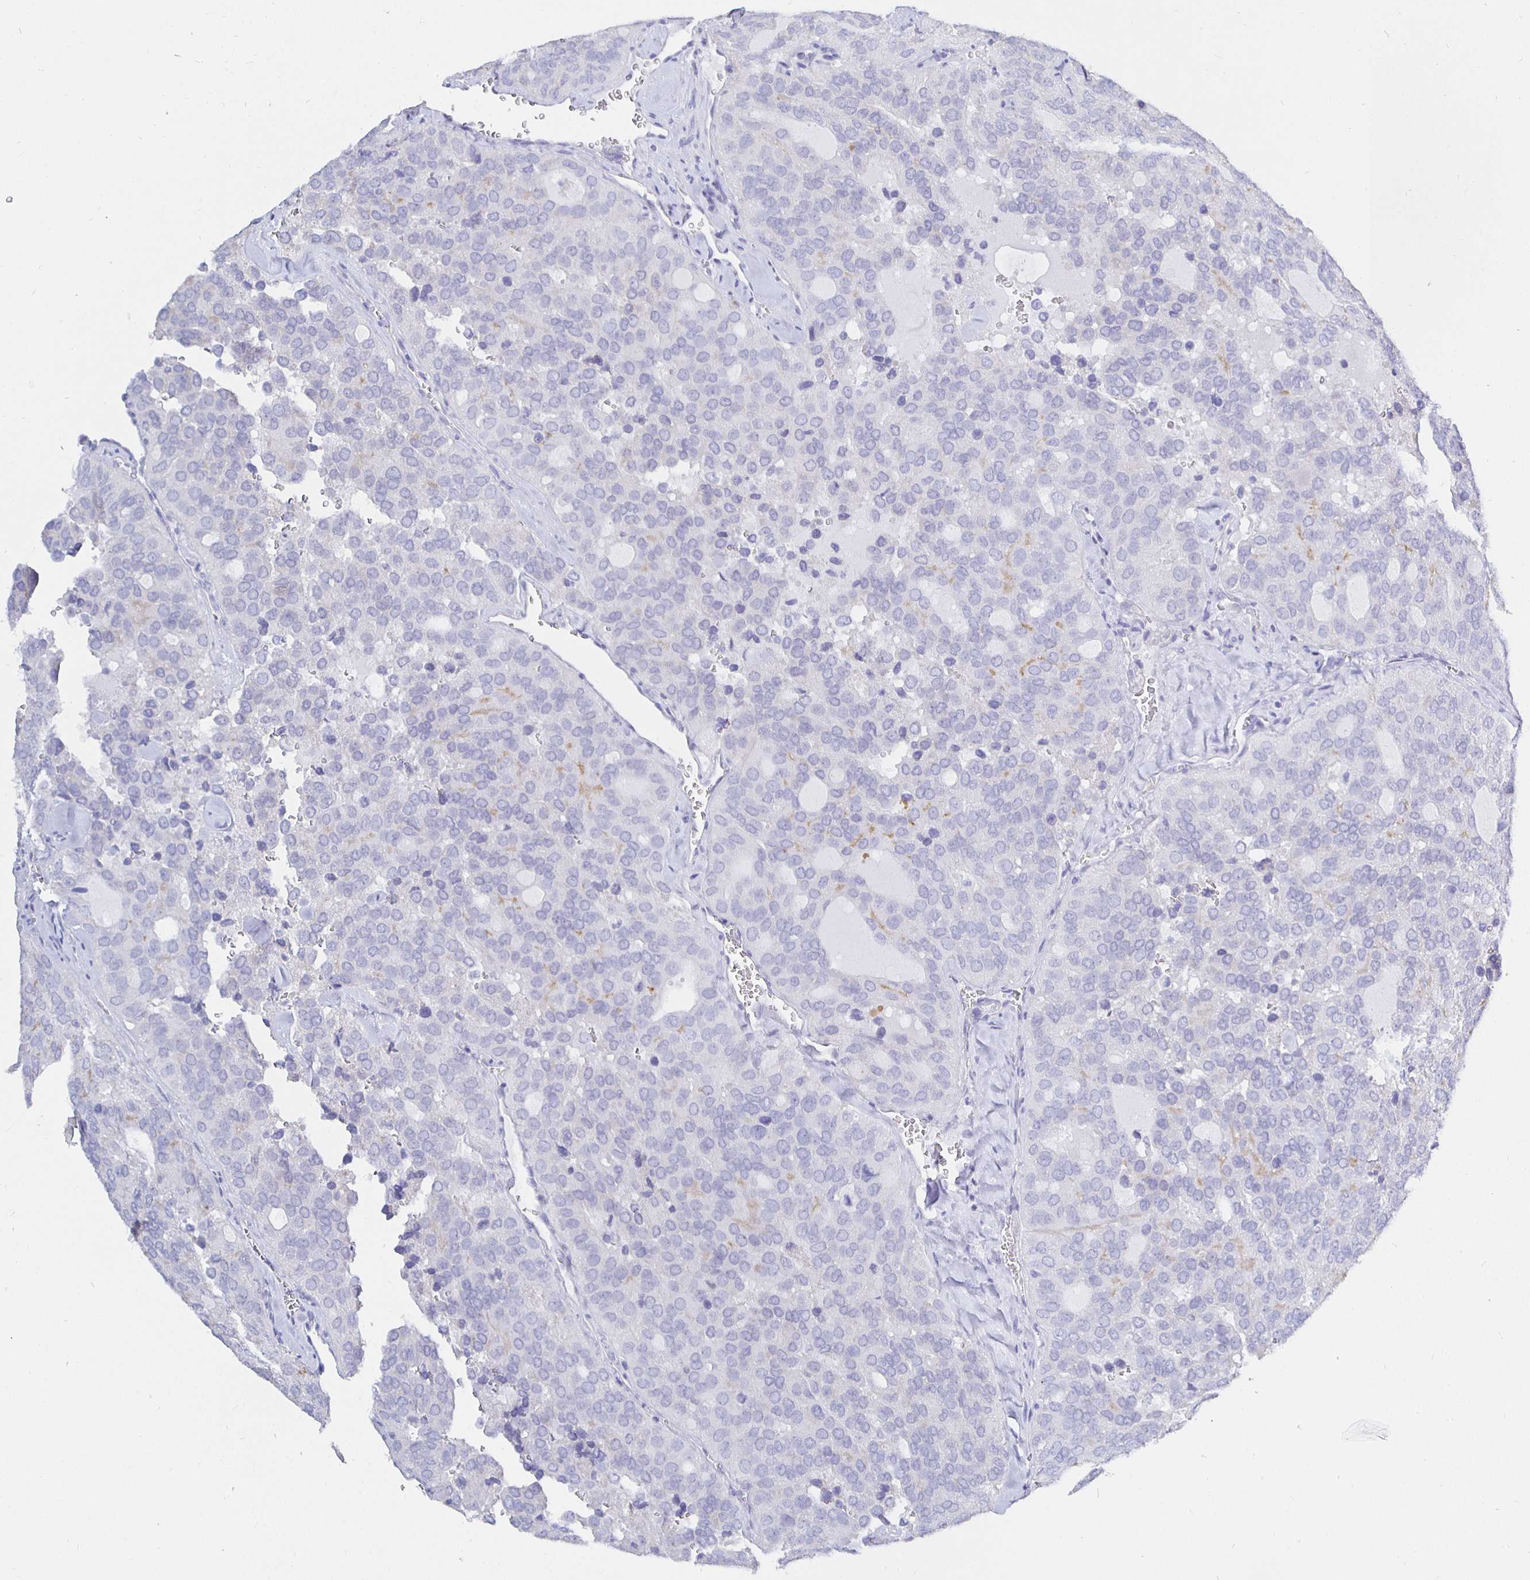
{"staining": {"intensity": "negative", "quantity": "none", "location": "none"}, "tissue": "thyroid cancer", "cell_type": "Tumor cells", "image_type": "cancer", "snomed": [{"axis": "morphology", "description": "Follicular adenoma carcinoma, NOS"}, {"axis": "topography", "description": "Thyroid gland"}], "caption": "Thyroid cancer (follicular adenoma carcinoma) was stained to show a protein in brown. There is no significant expression in tumor cells. (DAB immunohistochemistry with hematoxylin counter stain).", "gene": "UMOD", "patient": {"sex": "male", "age": 75}}